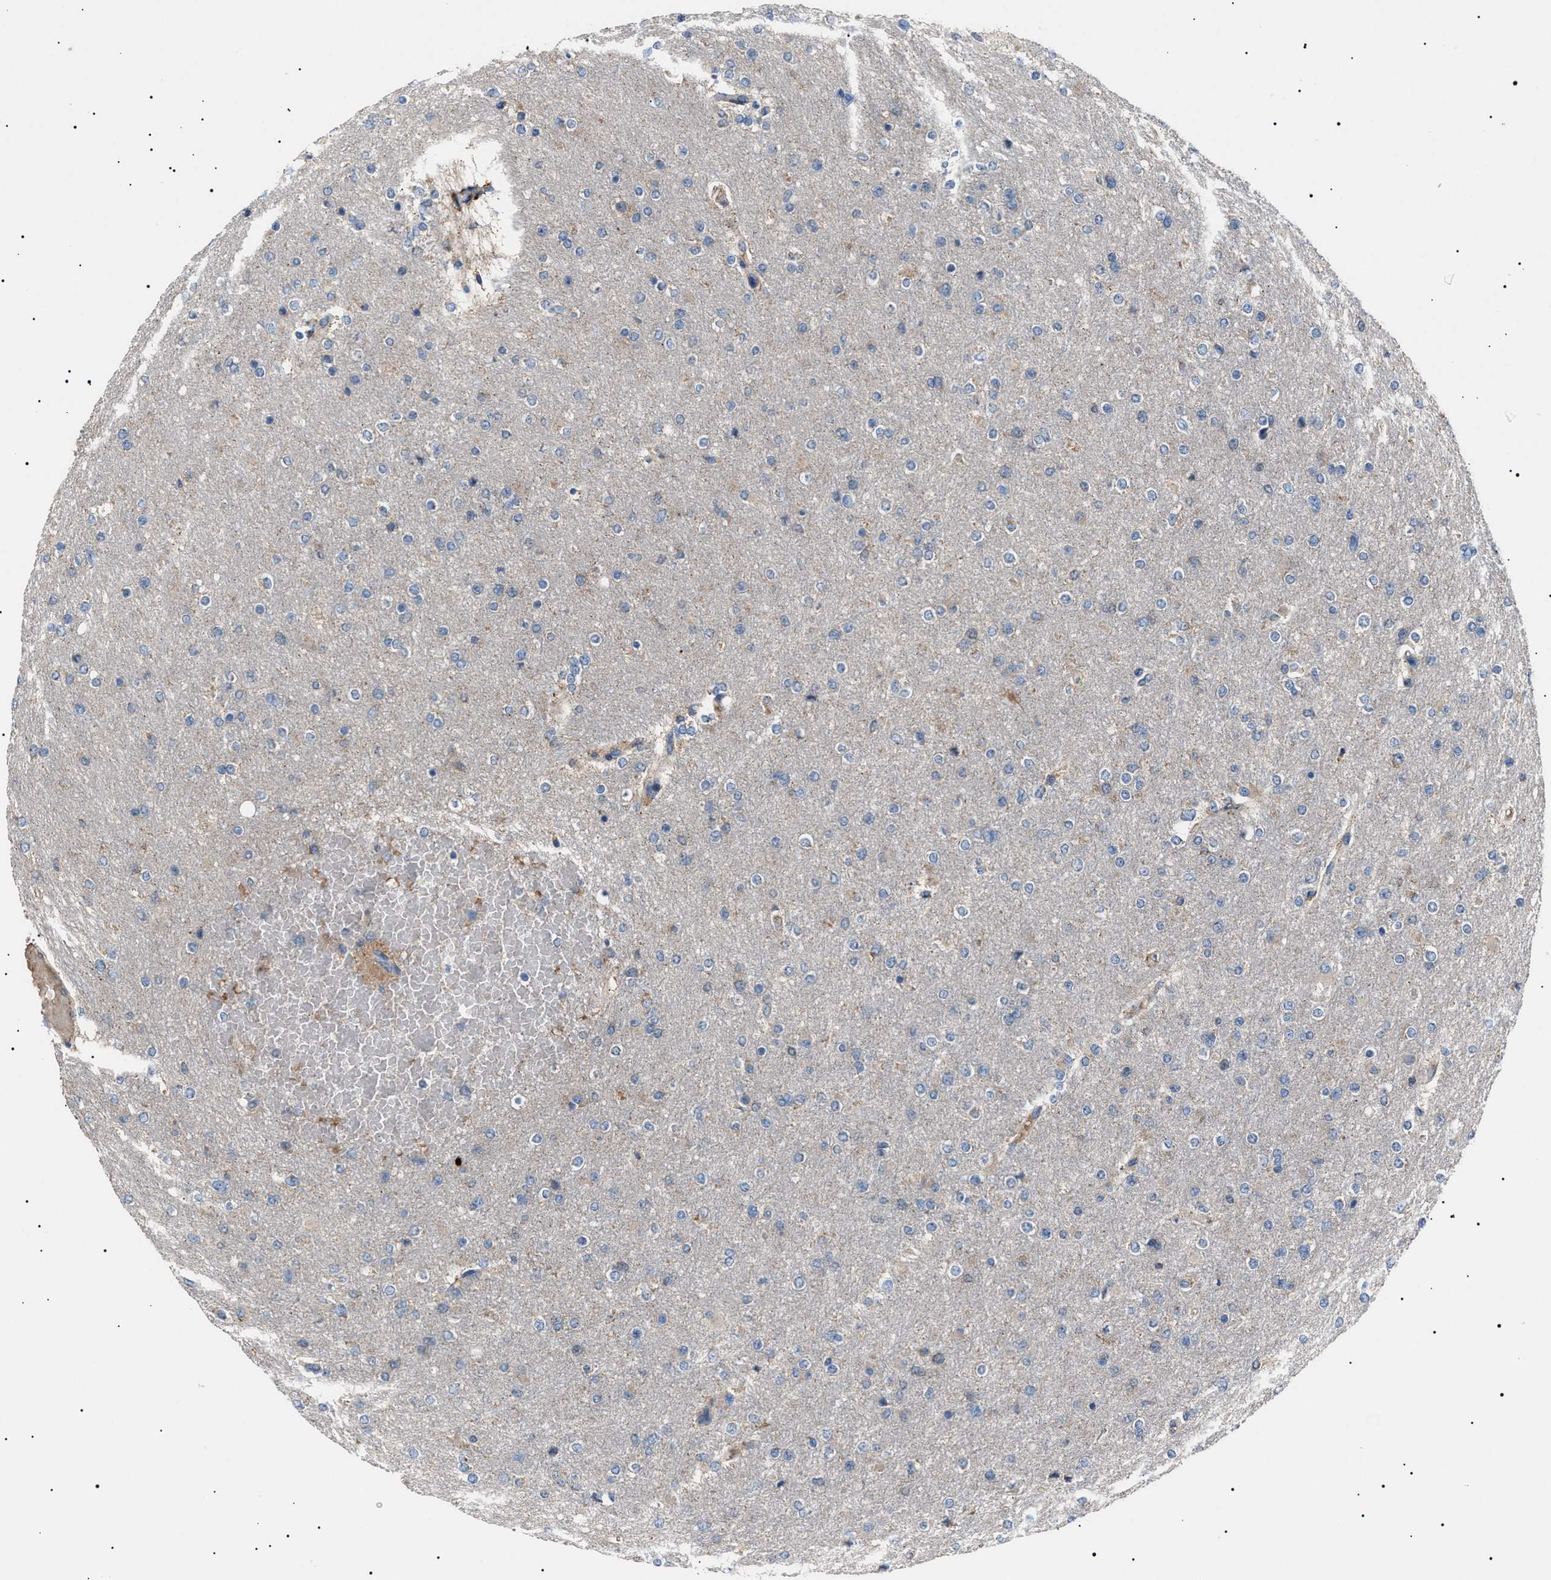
{"staining": {"intensity": "weak", "quantity": "<25%", "location": "cytoplasmic/membranous"}, "tissue": "glioma", "cell_type": "Tumor cells", "image_type": "cancer", "snomed": [{"axis": "morphology", "description": "Glioma, malignant, High grade"}, {"axis": "topography", "description": "Cerebral cortex"}], "caption": "A micrograph of malignant glioma (high-grade) stained for a protein demonstrates no brown staining in tumor cells.", "gene": "PTRH1", "patient": {"sex": "female", "age": 36}}